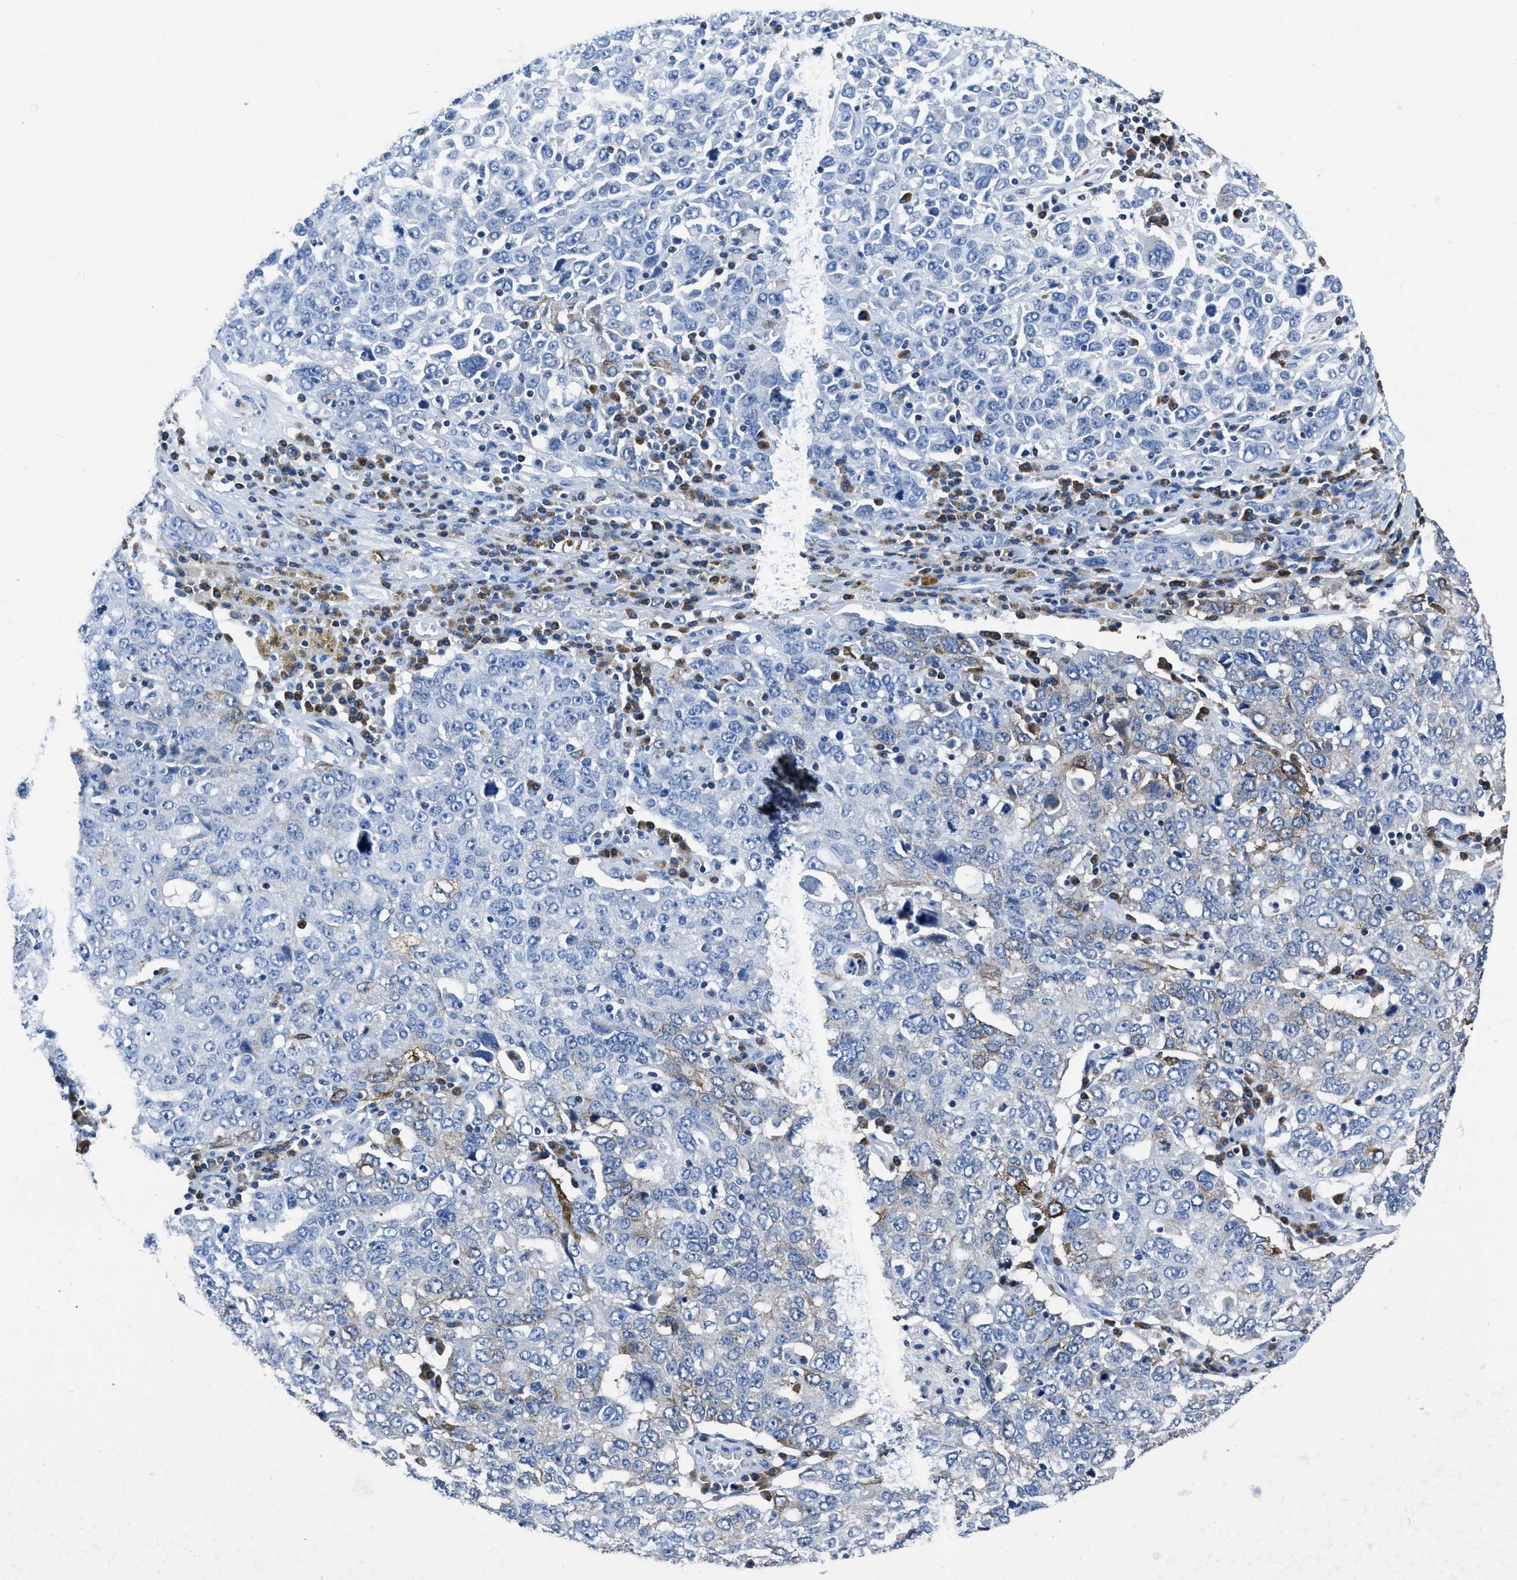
{"staining": {"intensity": "negative", "quantity": "none", "location": "none"}, "tissue": "ovarian cancer", "cell_type": "Tumor cells", "image_type": "cancer", "snomed": [{"axis": "morphology", "description": "Carcinoma, endometroid"}, {"axis": "topography", "description": "Ovary"}], "caption": "A photomicrograph of endometroid carcinoma (ovarian) stained for a protein shows no brown staining in tumor cells. Nuclei are stained in blue.", "gene": "ITGA3", "patient": {"sex": "female", "age": 62}}